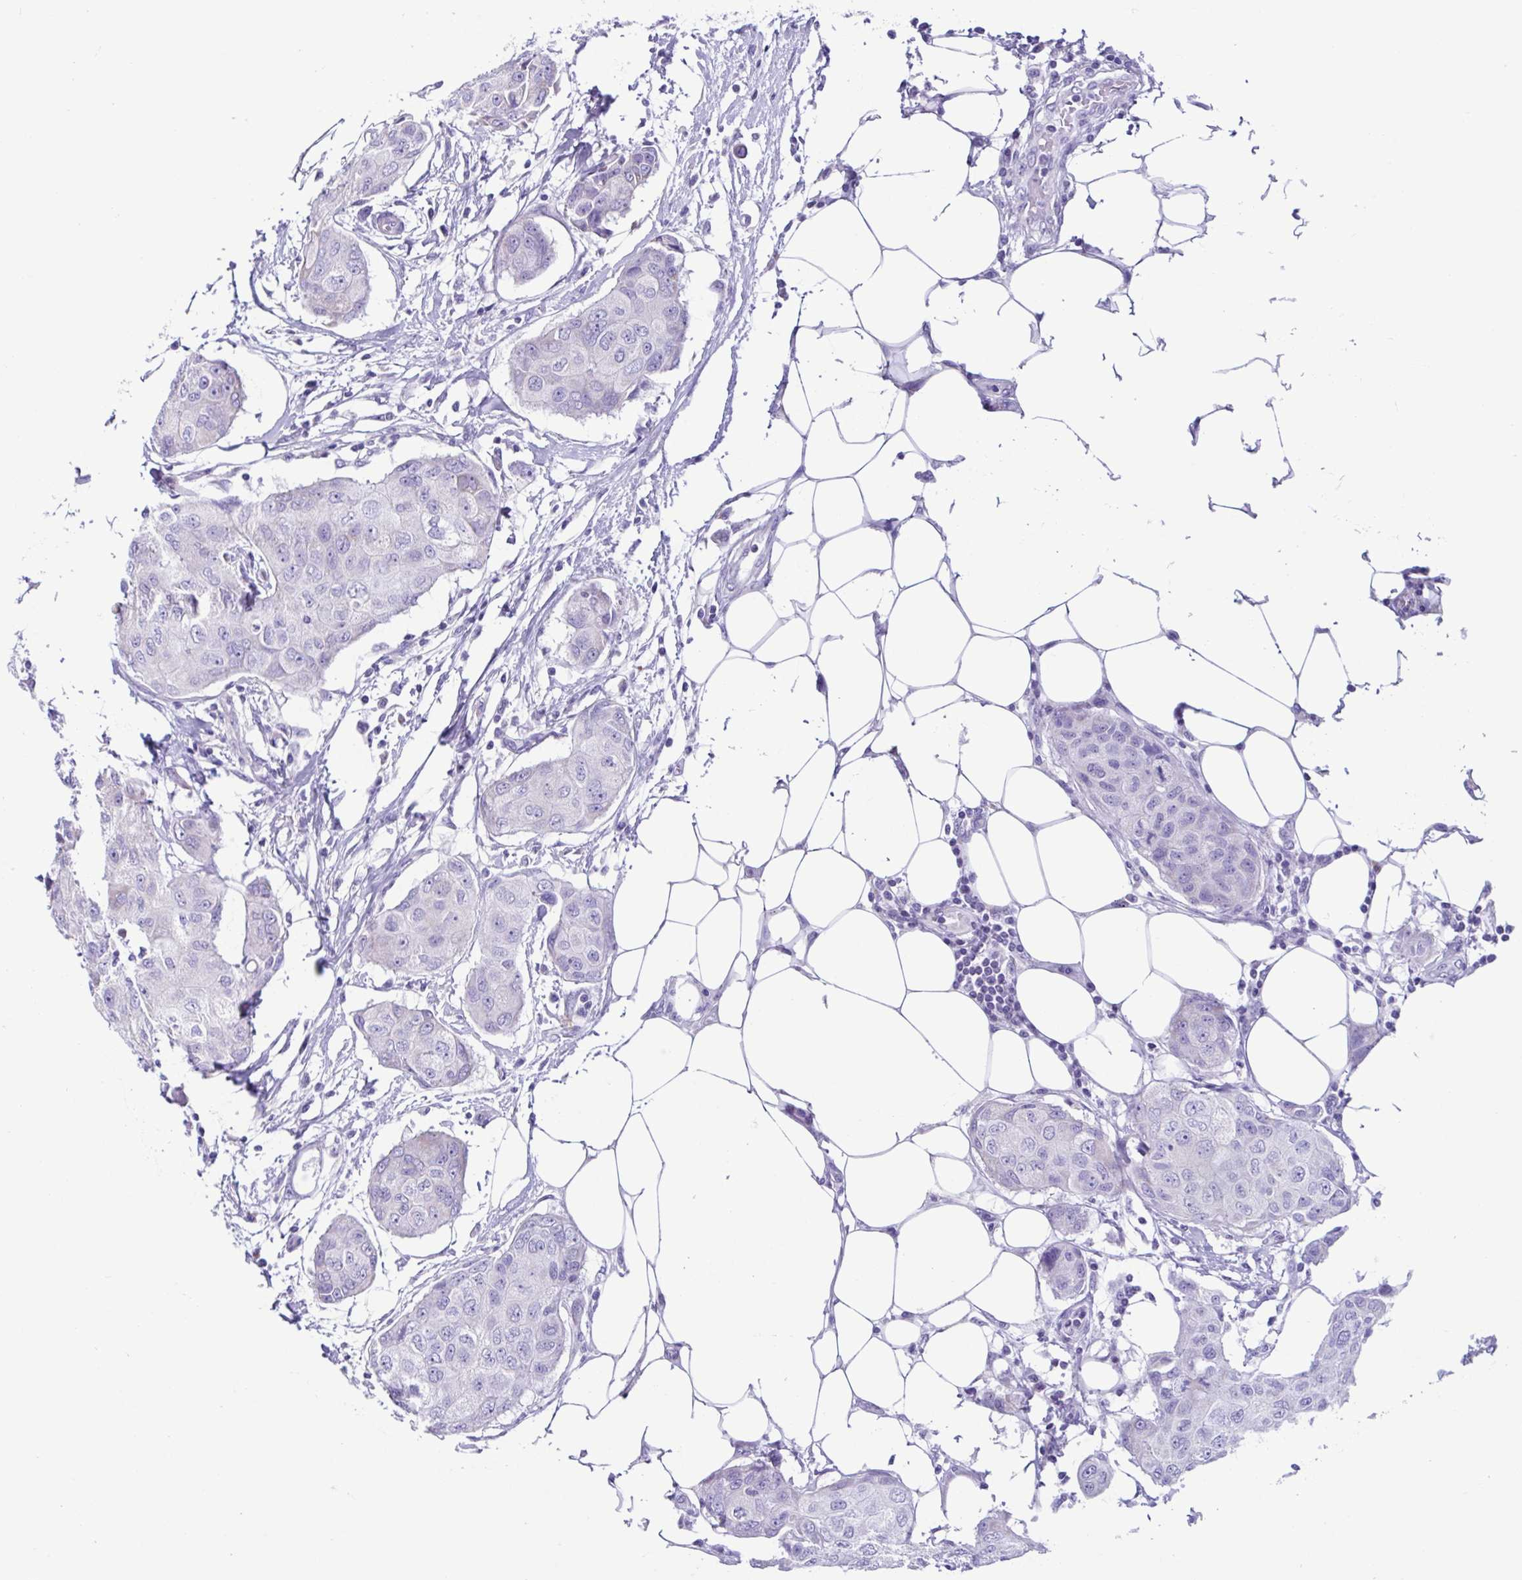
{"staining": {"intensity": "negative", "quantity": "none", "location": "none"}, "tissue": "breast cancer", "cell_type": "Tumor cells", "image_type": "cancer", "snomed": [{"axis": "morphology", "description": "Duct carcinoma"}, {"axis": "topography", "description": "Breast"}, {"axis": "topography", "description": "Lymph node"}], "caption": "Tumor cells show no significant protein positivity in breast intraductal carcinoma.", "gene": "ACTRT3", "patient": {"sex": "female", "age": 80}}